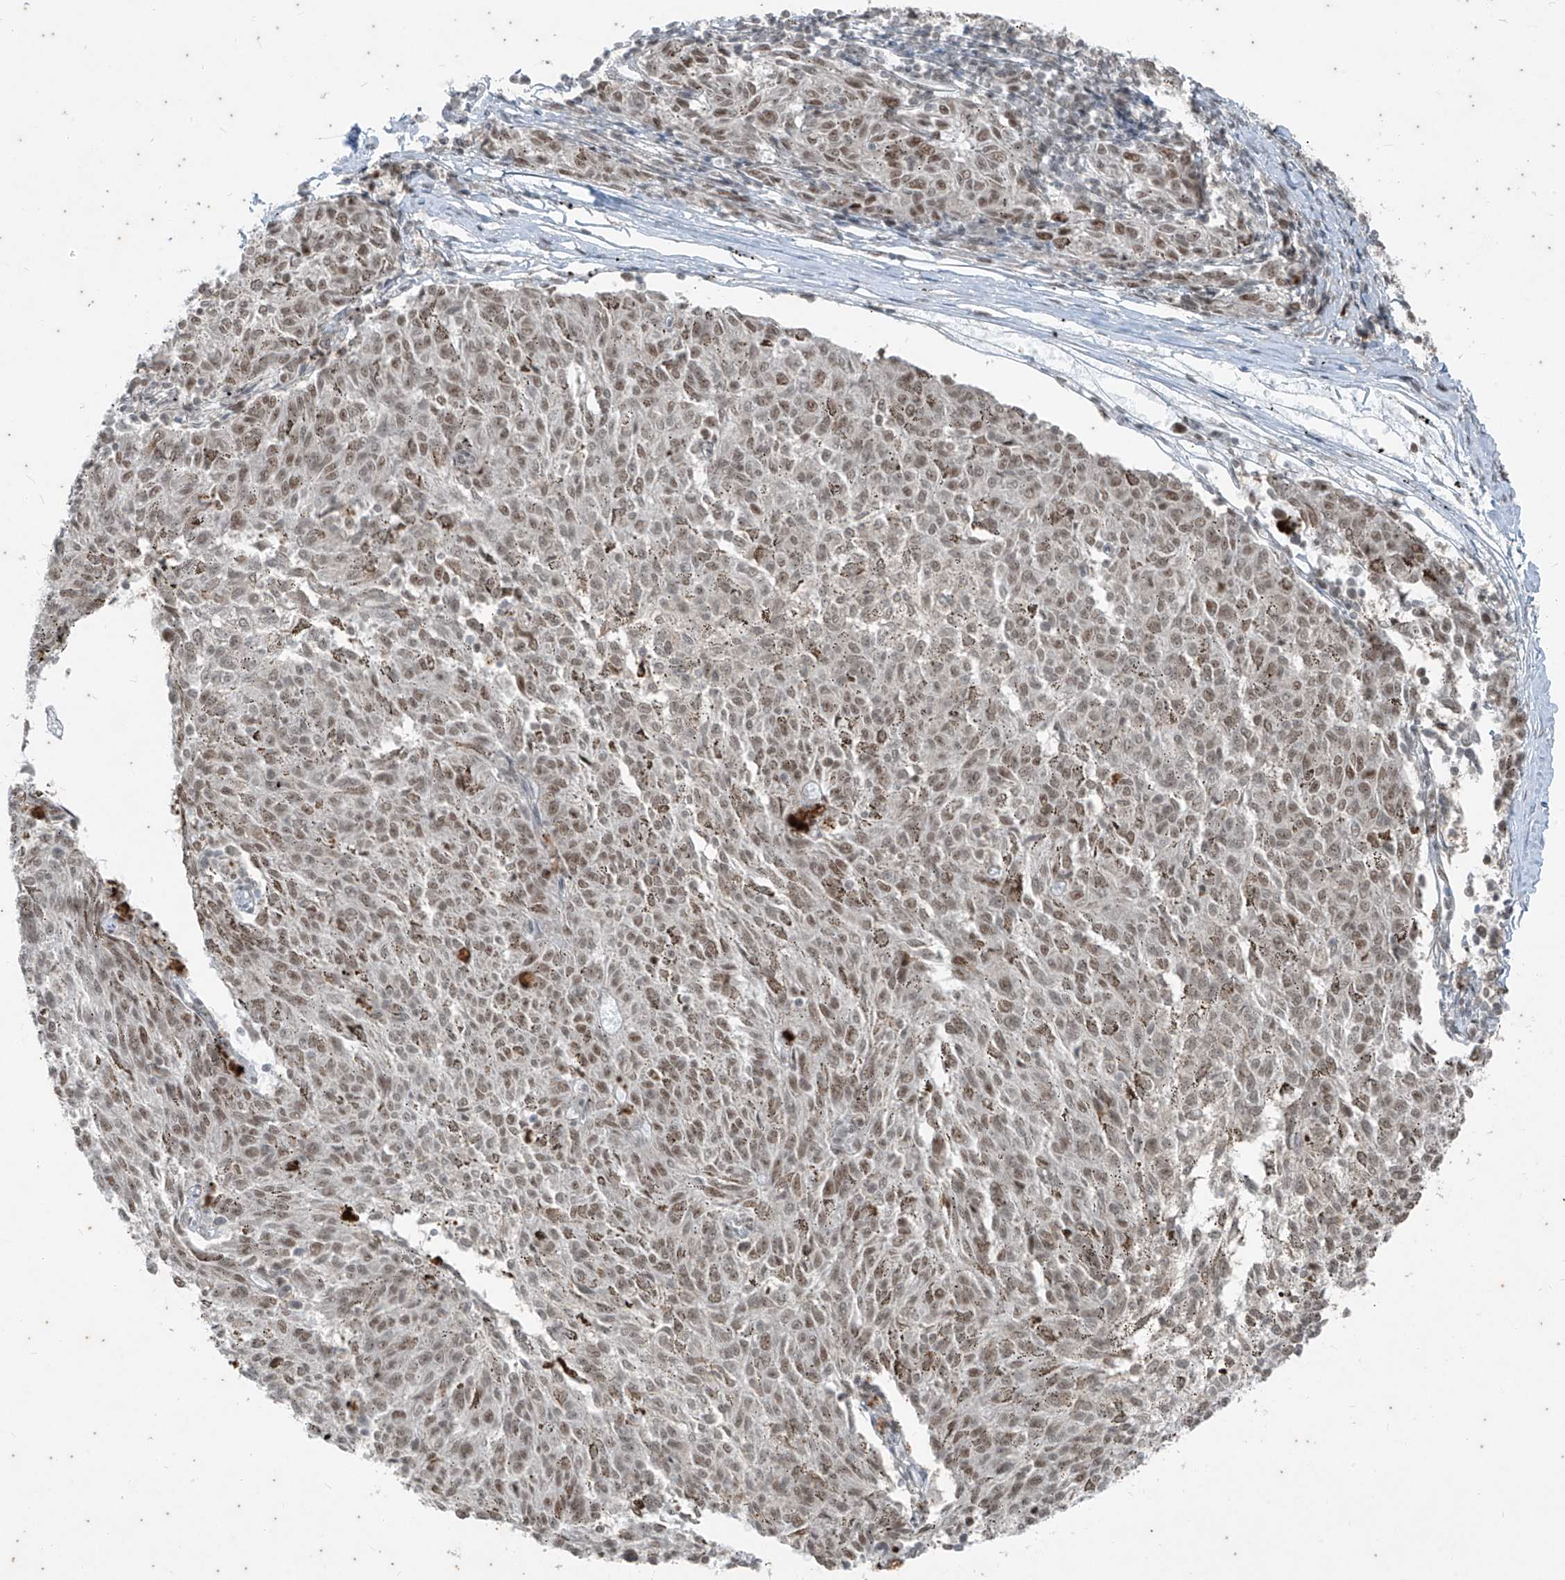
{"staining": {"intensity": "moderate", "quantity": ">75%", "location": "nuclear"}, "tissue": "melanoma", "cell_type": "Tumor cells", "image_type": "cancer", "snomed": [{"axis": "morphology", "description": "Malignant melanoma, NOS"}, {"axis": "topography", "description": "Skin"}], "caption": "Melanoma stained with a brown dye shows moderate nuclear positive staining in about >75% of tumor cells.", "gene": "ZNF354B", "patient": {"sex": "female", "age": 72}}